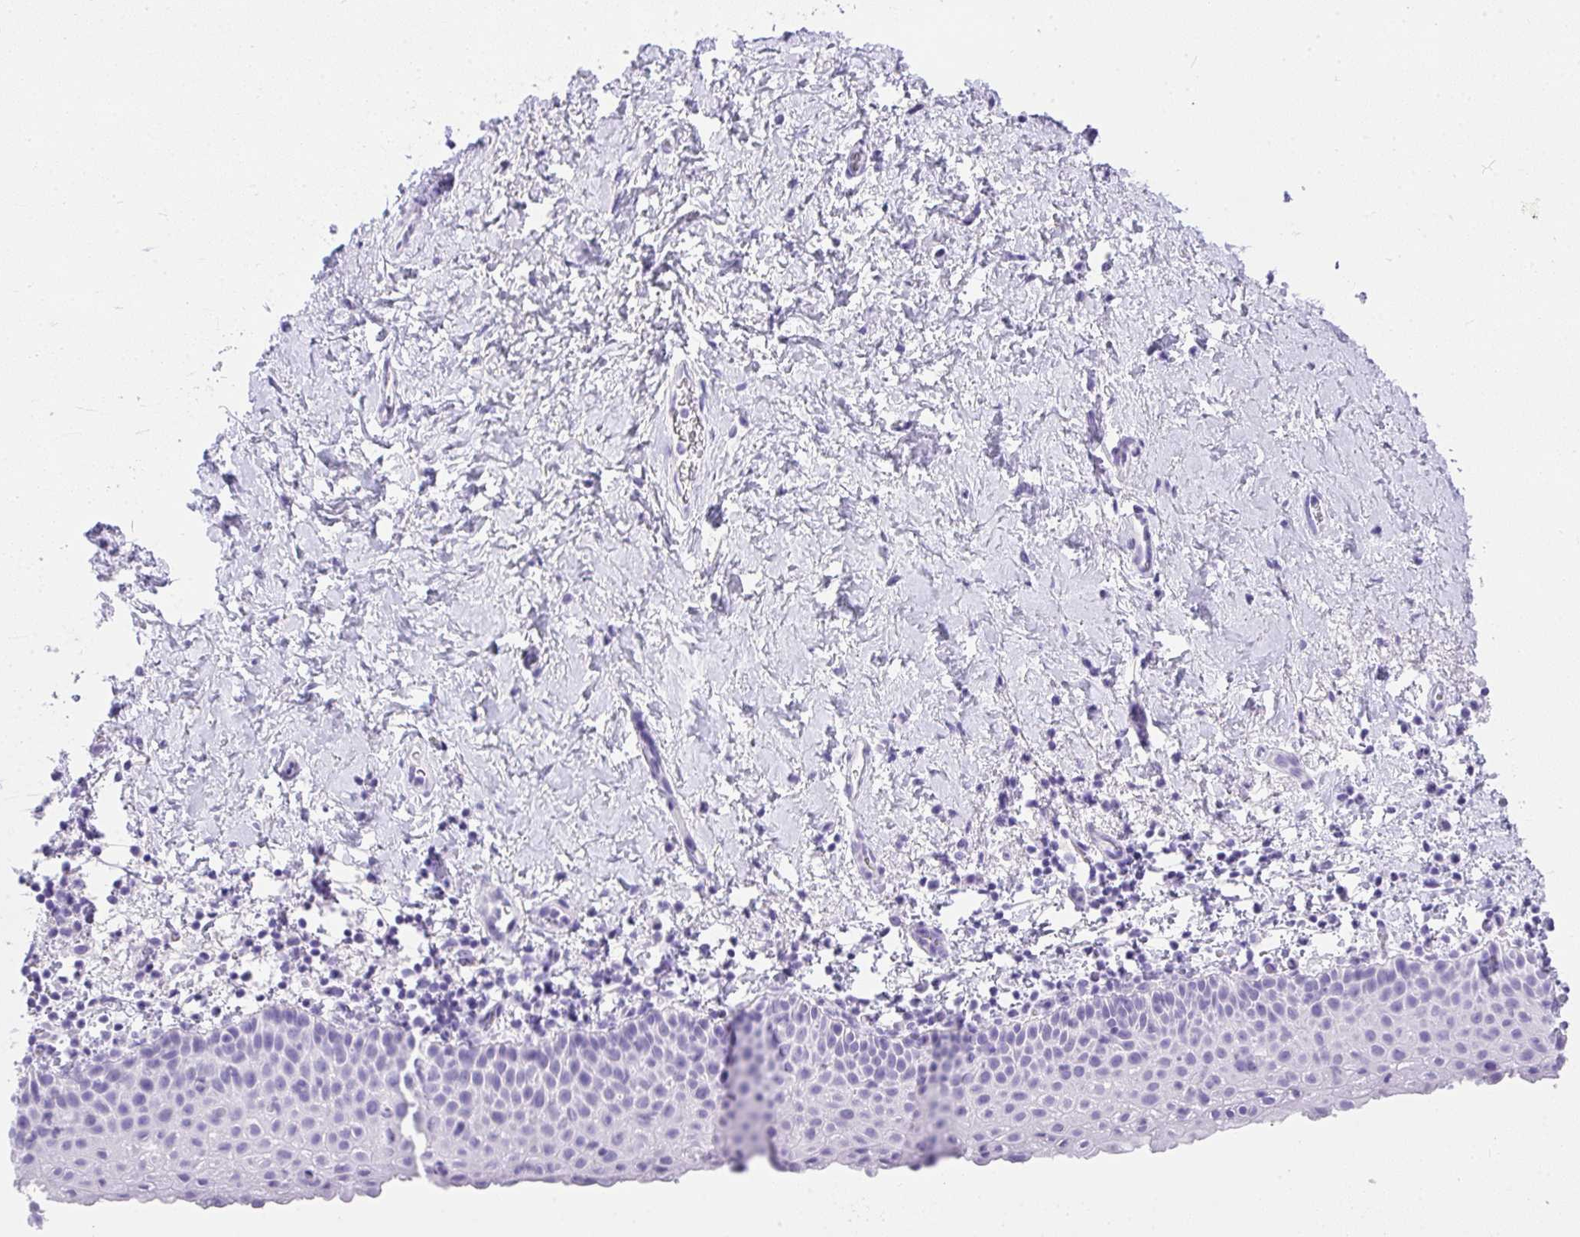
{"staining": {"intensity": "negative", "quantity": "none", "location": "none"}, "tissue": "vagina", "cell_type": "Squamous epithelial cells", "image_type": "normal", "snomed": [{"axis": "morphology", "description": "Normal tissue, NOS"}, {"axis": "topography", "description": "Vagina"}], "caption": "Micrograph shows no significant protein staining in squamous epithelial cells of benign vagina. The staining was performed using DAB to visualize the protein expression in brown, while the nuclei were stained in blue with hematoxylin (Magnification: 20x).", "gene": "AVIL", "patient": {"sex": "female", "age": 61}}